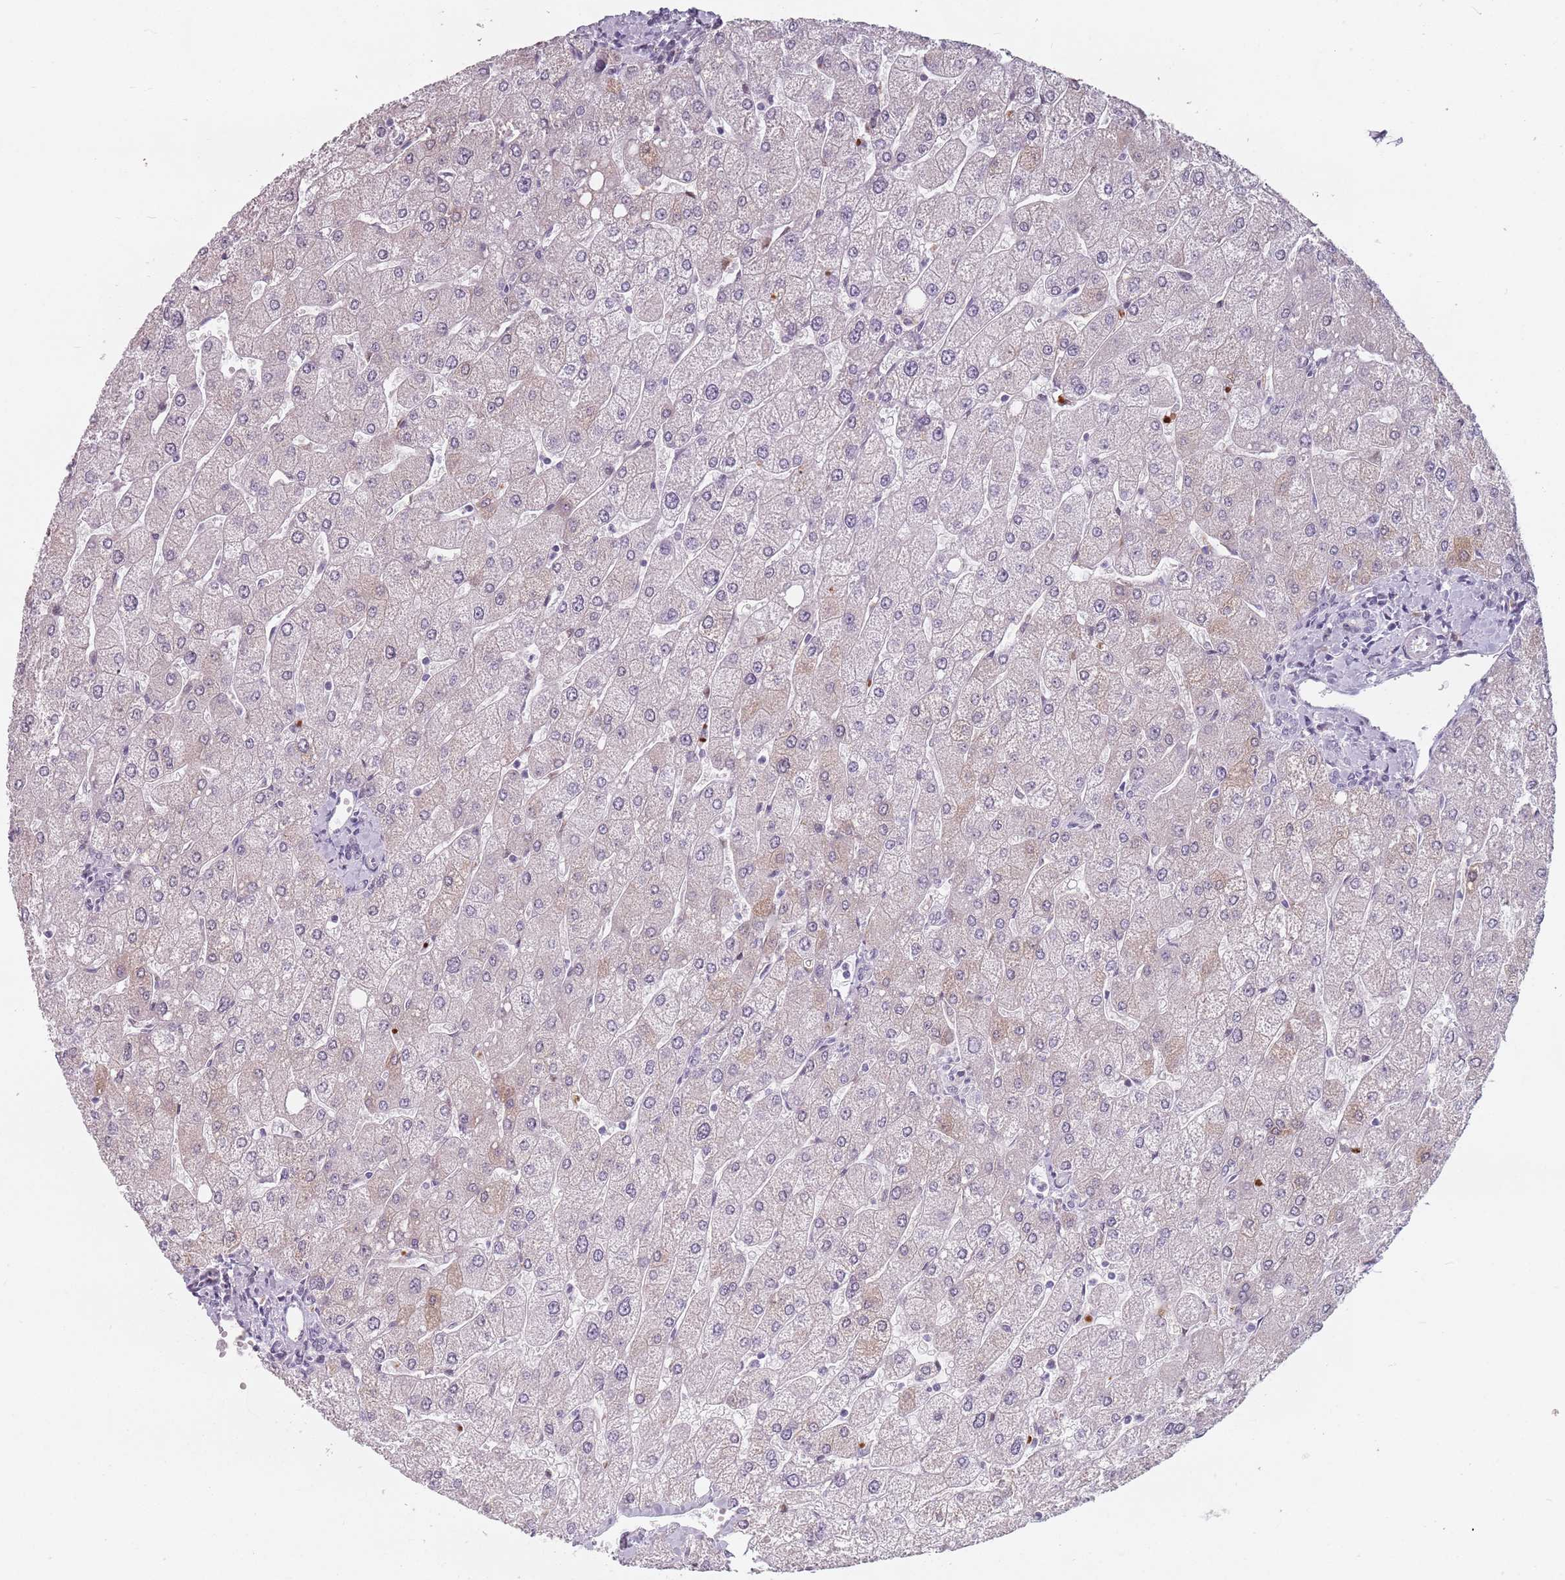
{"staining": {"intensity": "negative", "quantity": "none", "location": "none"}, "tissue": "liver", "cell_type": "Cholangiocytes", "image_type": "normal", "snomed": [{"axis": "morphology", "description": "Normal tissue, NOS"}, {"axis": "topography", "description": "Liver"}], "caption": "The histopathology image reveals no significant staining in cholangiocytes of liver.", "gene": "PTCHD1", "patient": {"sex": "male", "age": 55}}